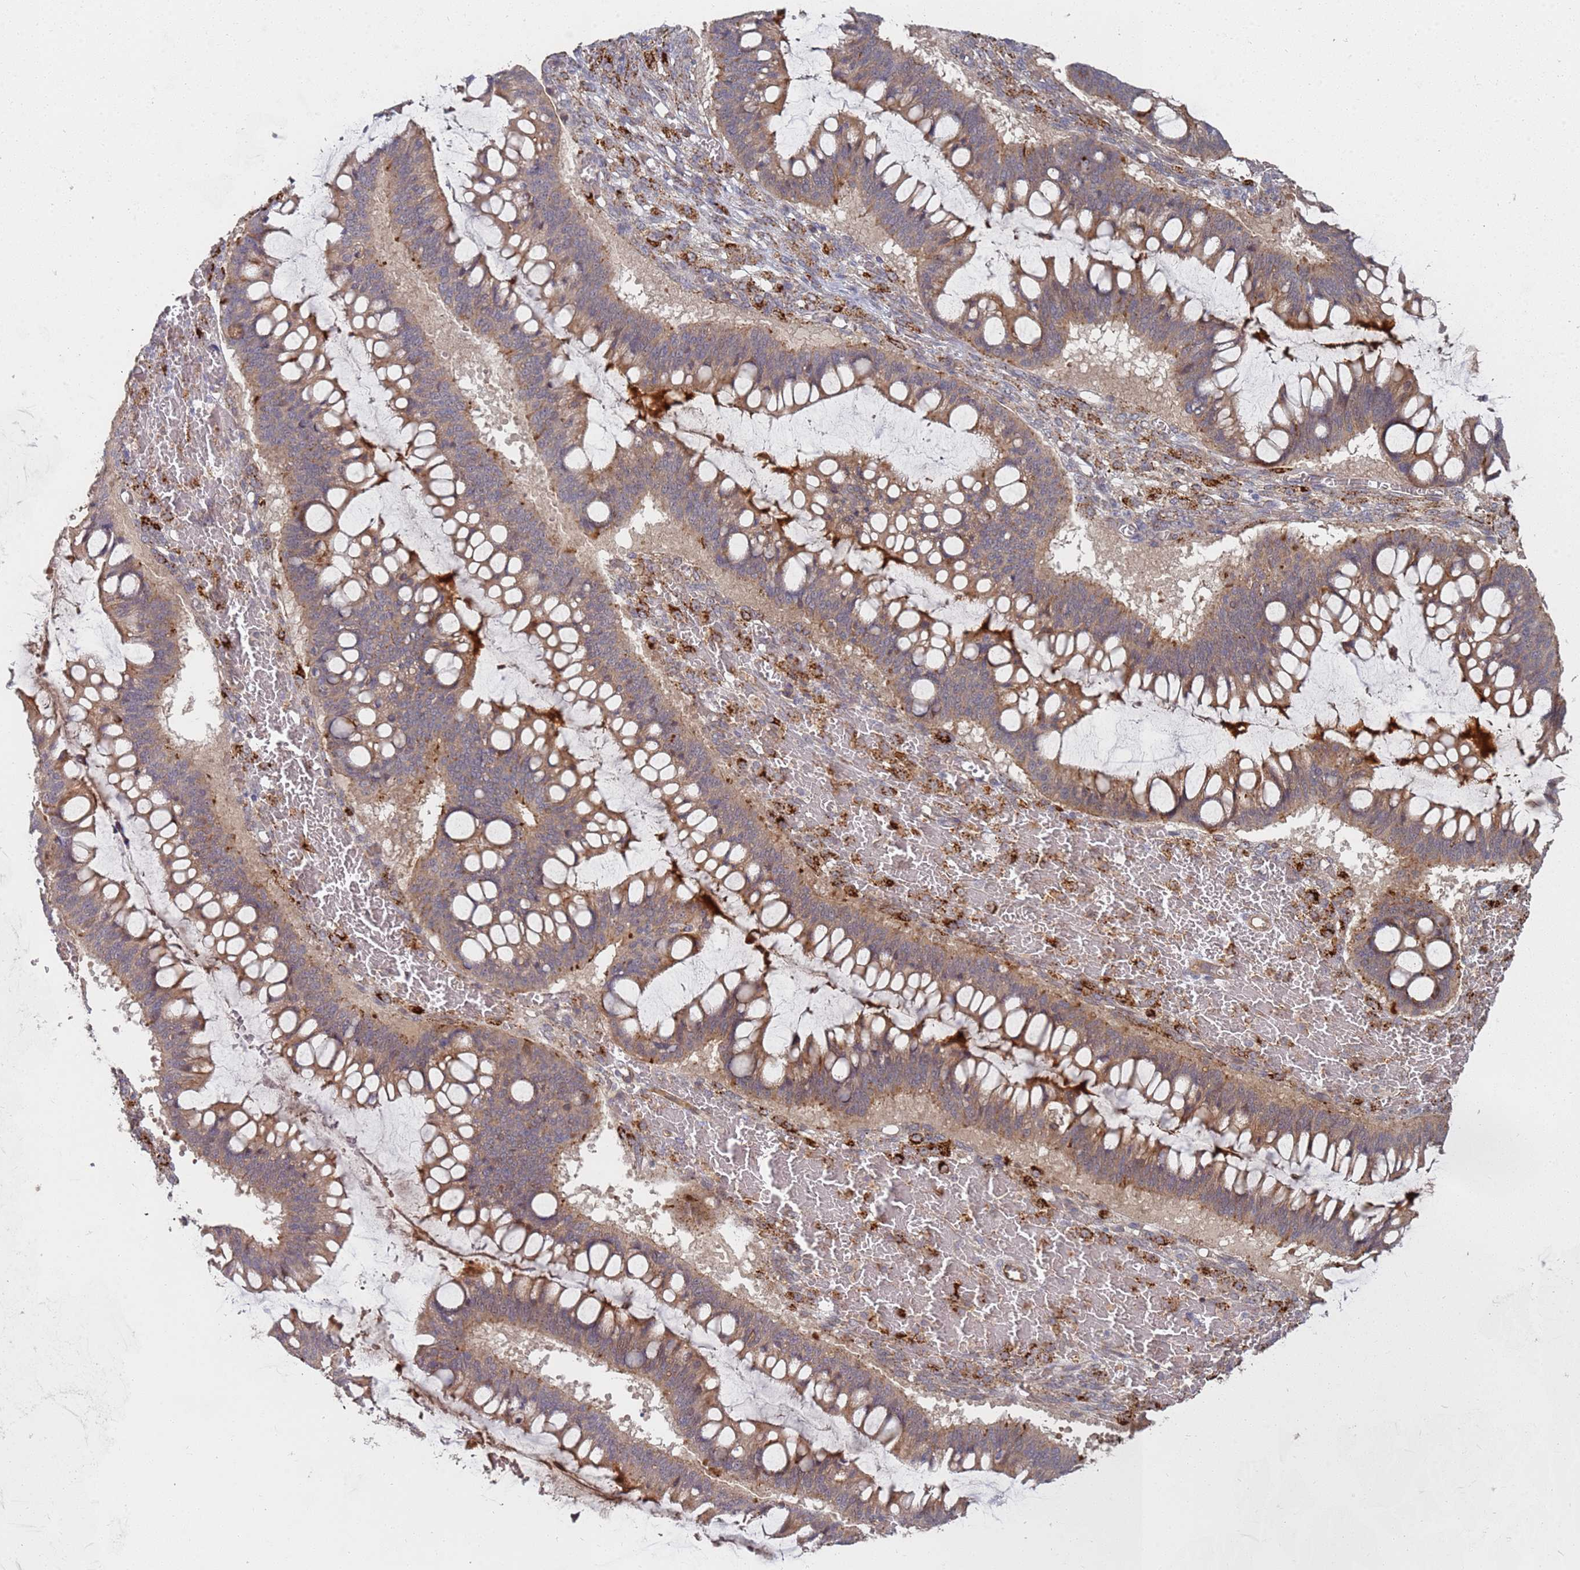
{"staining": {"intensity": "moderate", "quantity": ">75%", "location": "cytoplasmic/membranous"}, "tissue": "ovarian cancer", "cell_type": "Tumor cells", "image_type": "cancer", "snomed": [{"axis": "morphology", "description": "Cystadenocarcinoma, mucinous, NOS"}, {"axis": "topography", "description": "Ovary"}], "caption": "Immunohistochemical staining of mucinous cystadenocarcinoma (ovarian) displays medium levels of moderate cytoplasmic/membranous protein staining in approximately >75% of tumor cells.", "gene": "ABCB6", "patient": {"sex": "female", "age": 73}}